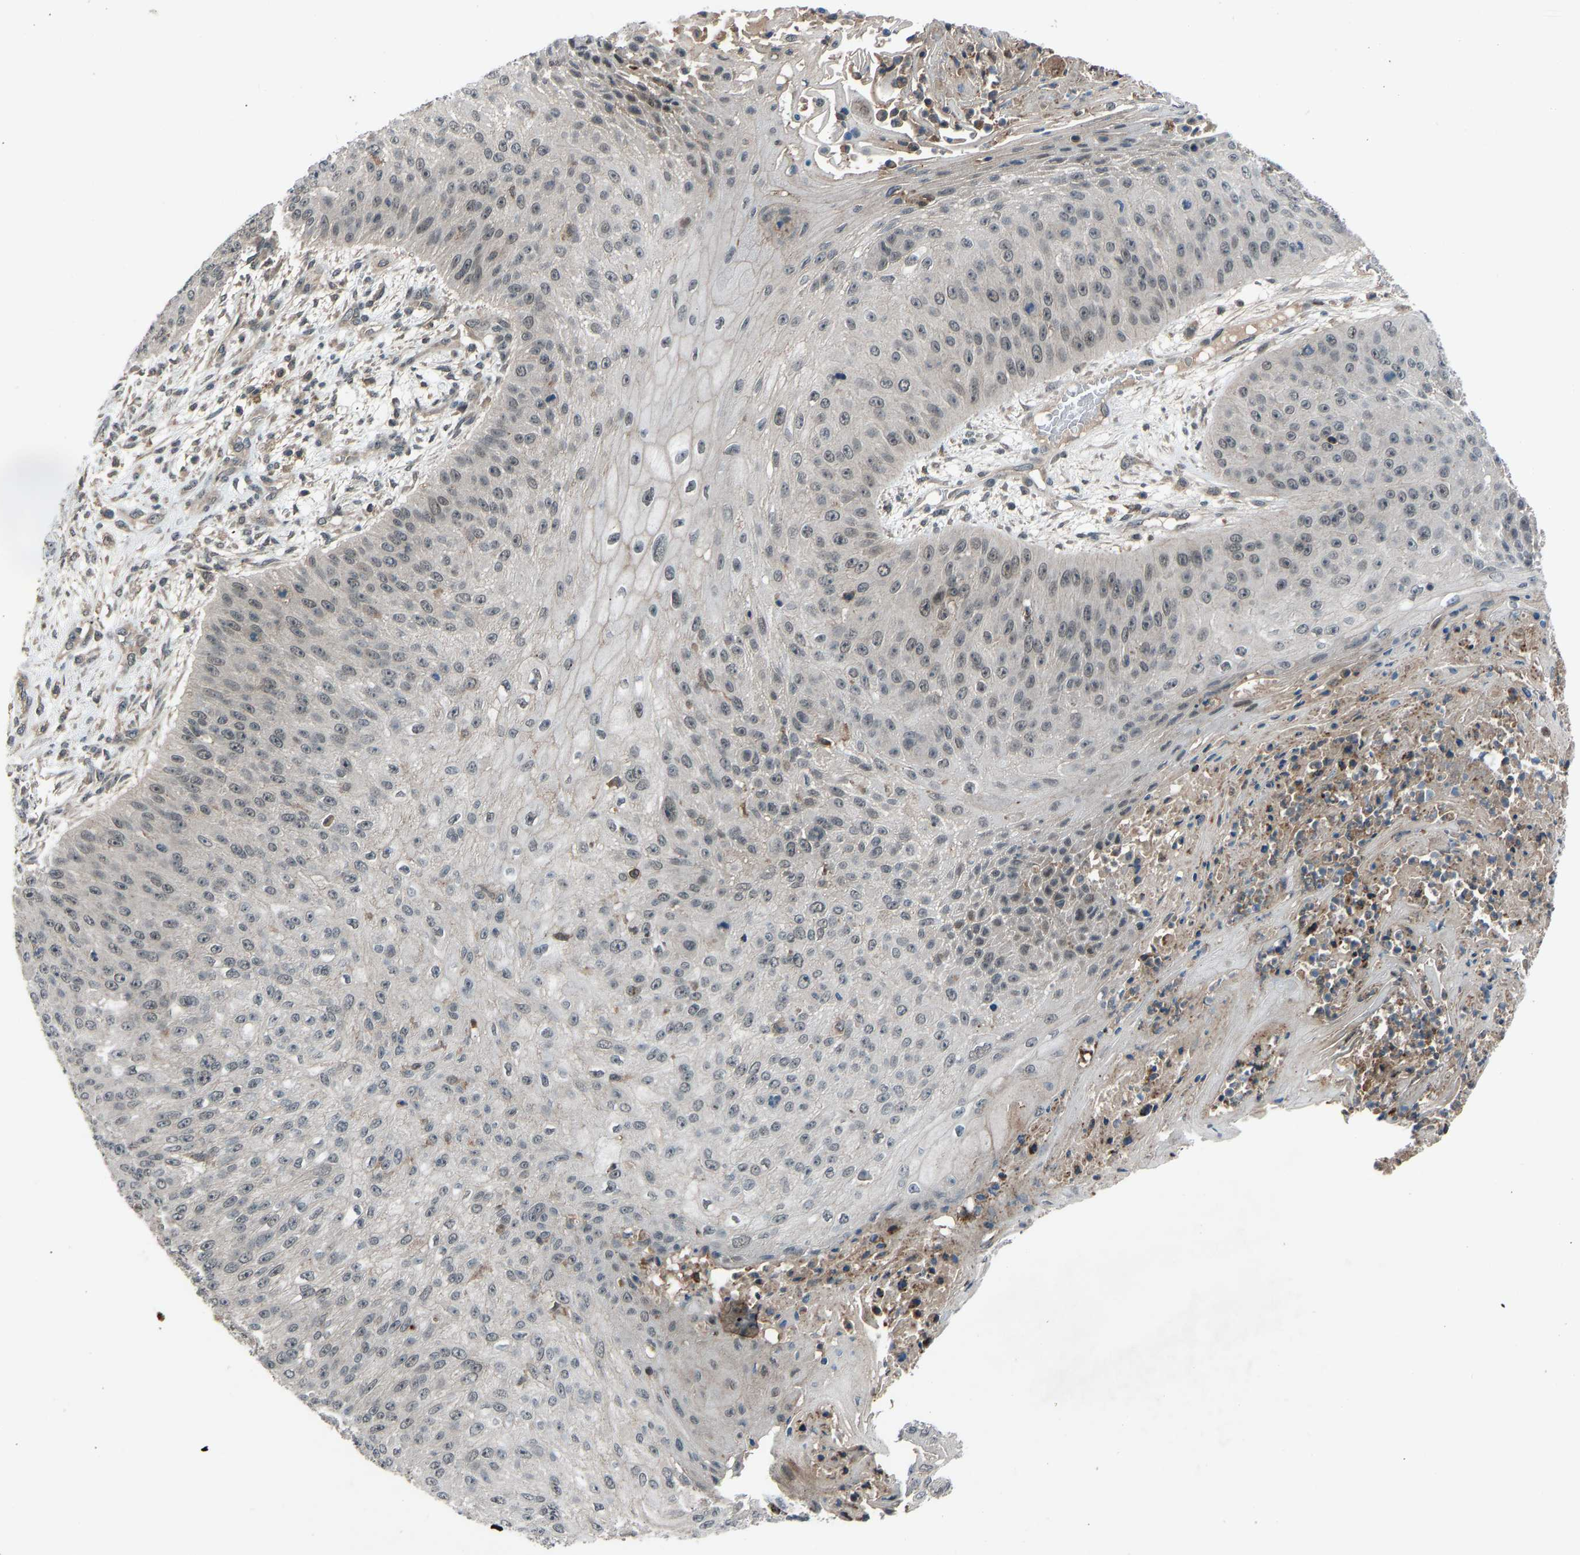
{"staining": {"intensity": "negative", "quantity": "none", "location": "none"}, "tissue": "skin cancer", "cell_type": "Tumor cells", "image_type": "cancer", "snomed": [{"axis": "morphology", "description": "Squamous cell carcinoma, NOS"}, {"axis": "topography", "description": "Skin"}], "caption": "Immunohistochemistry (IHC) micrograph of squamous cell carcinoma (skin) stained for a protein (brown), which reveals no positivity in tumor cells. The staining was performed using DAB (3,3'-diaminobenzidine) to visualize the protein expression in brown, while the nuclei were stained in blue with hematoxylin (Magnification: 20x).", "gene": "SLC43A1", "patient": {"sex": "female", "age": 80}}